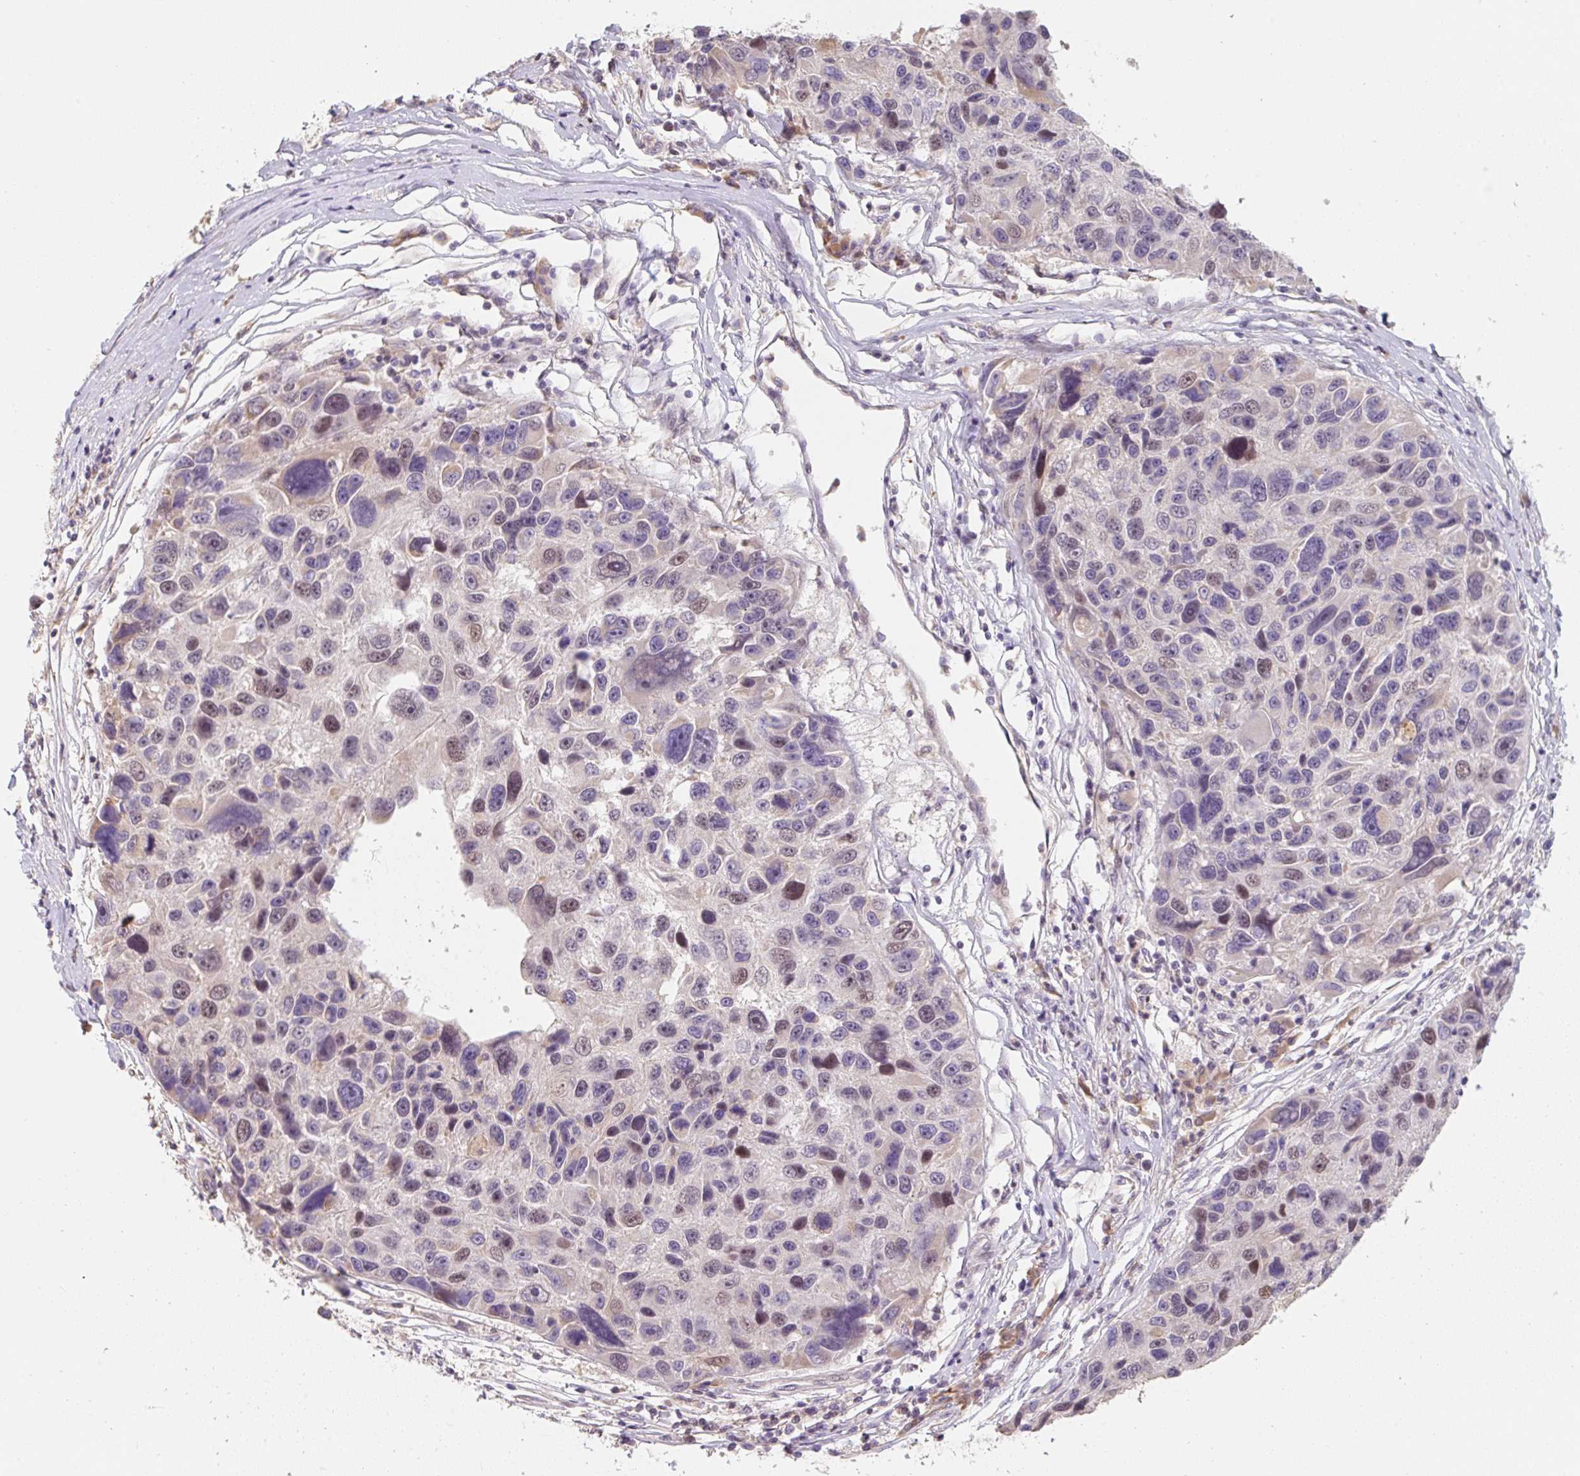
{"staining": {"intensity": "weak", "quantity": "25%-75%", "location": "nuclear"}, "tissue": "melanoma", "cell_type": "Tumor cells", "image_type": "cancer", "snomed": [{"axis": "morphology", "description": "Malignant melanoma, NOS"}, {"axis": "topography", "description": "Skin"}], "caption": "A brown stain highlights weak nuclear expression of a protein in human melanoma tumor cells.", "gene": "MIA2", "patient": {"sex": "male", "age": 53}}